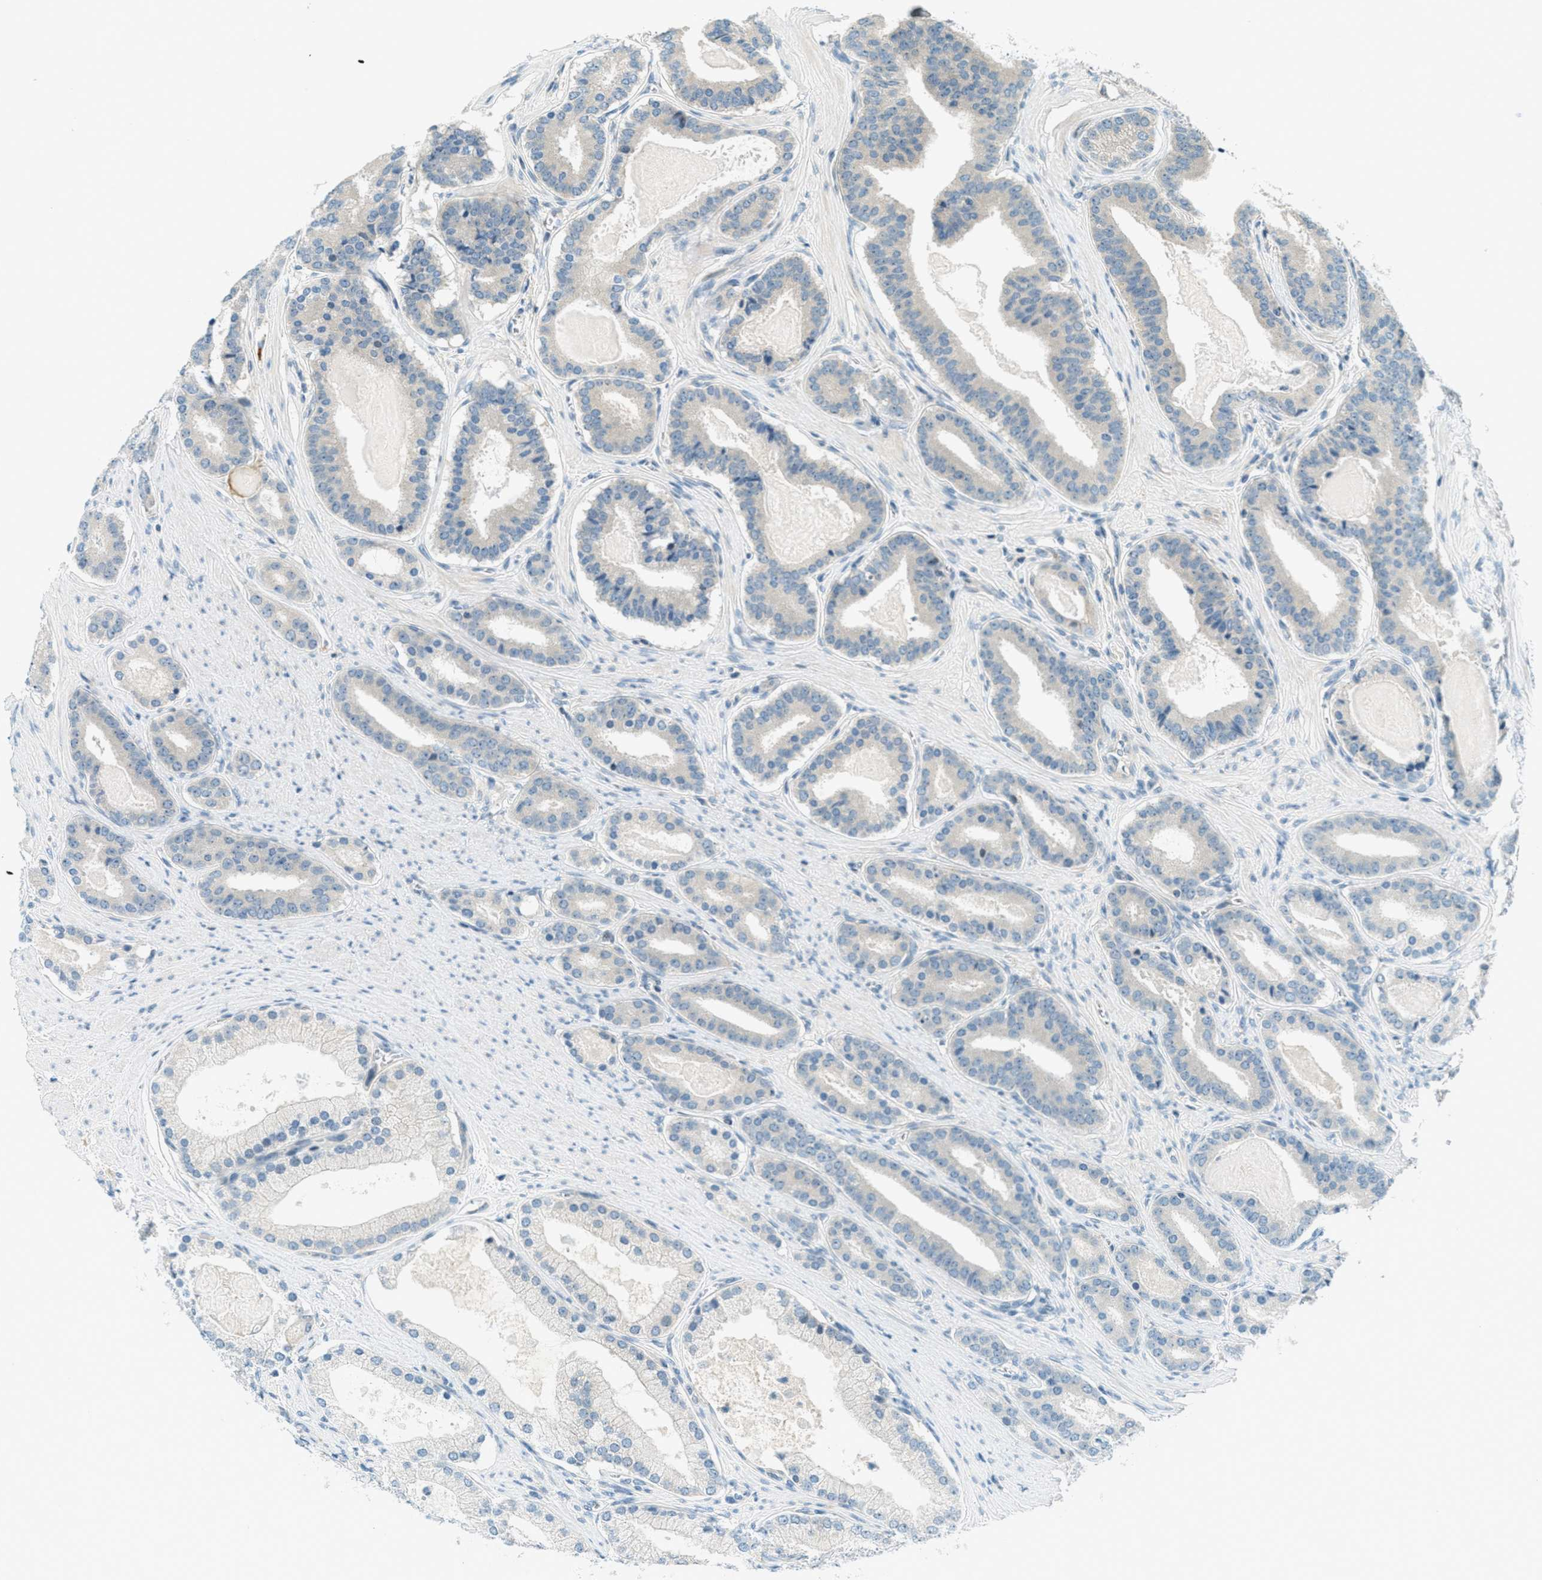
{"staining": {"intensity": "negative", "quantity": "none", "location": "none"}, "tissue": "prostate cancer", "cell_type": "Tumor cells", "image_type": "cancer", "snomed": [{"axis": "morphology", "description": "Adenocarcinoma, High grade"}, {"axis": "topography", "description": "Prostate"}], "caption": "Protein analysis of prostate adenocarcinoma (high-grade) displays no significant positivity in tumor cells. (Brightfield microscopy of DAB (3,3'-diaminobenzidine) IHC at high magnification).", "gene": "PTPN23", "patient": {"sex": "male", "age": 60}}